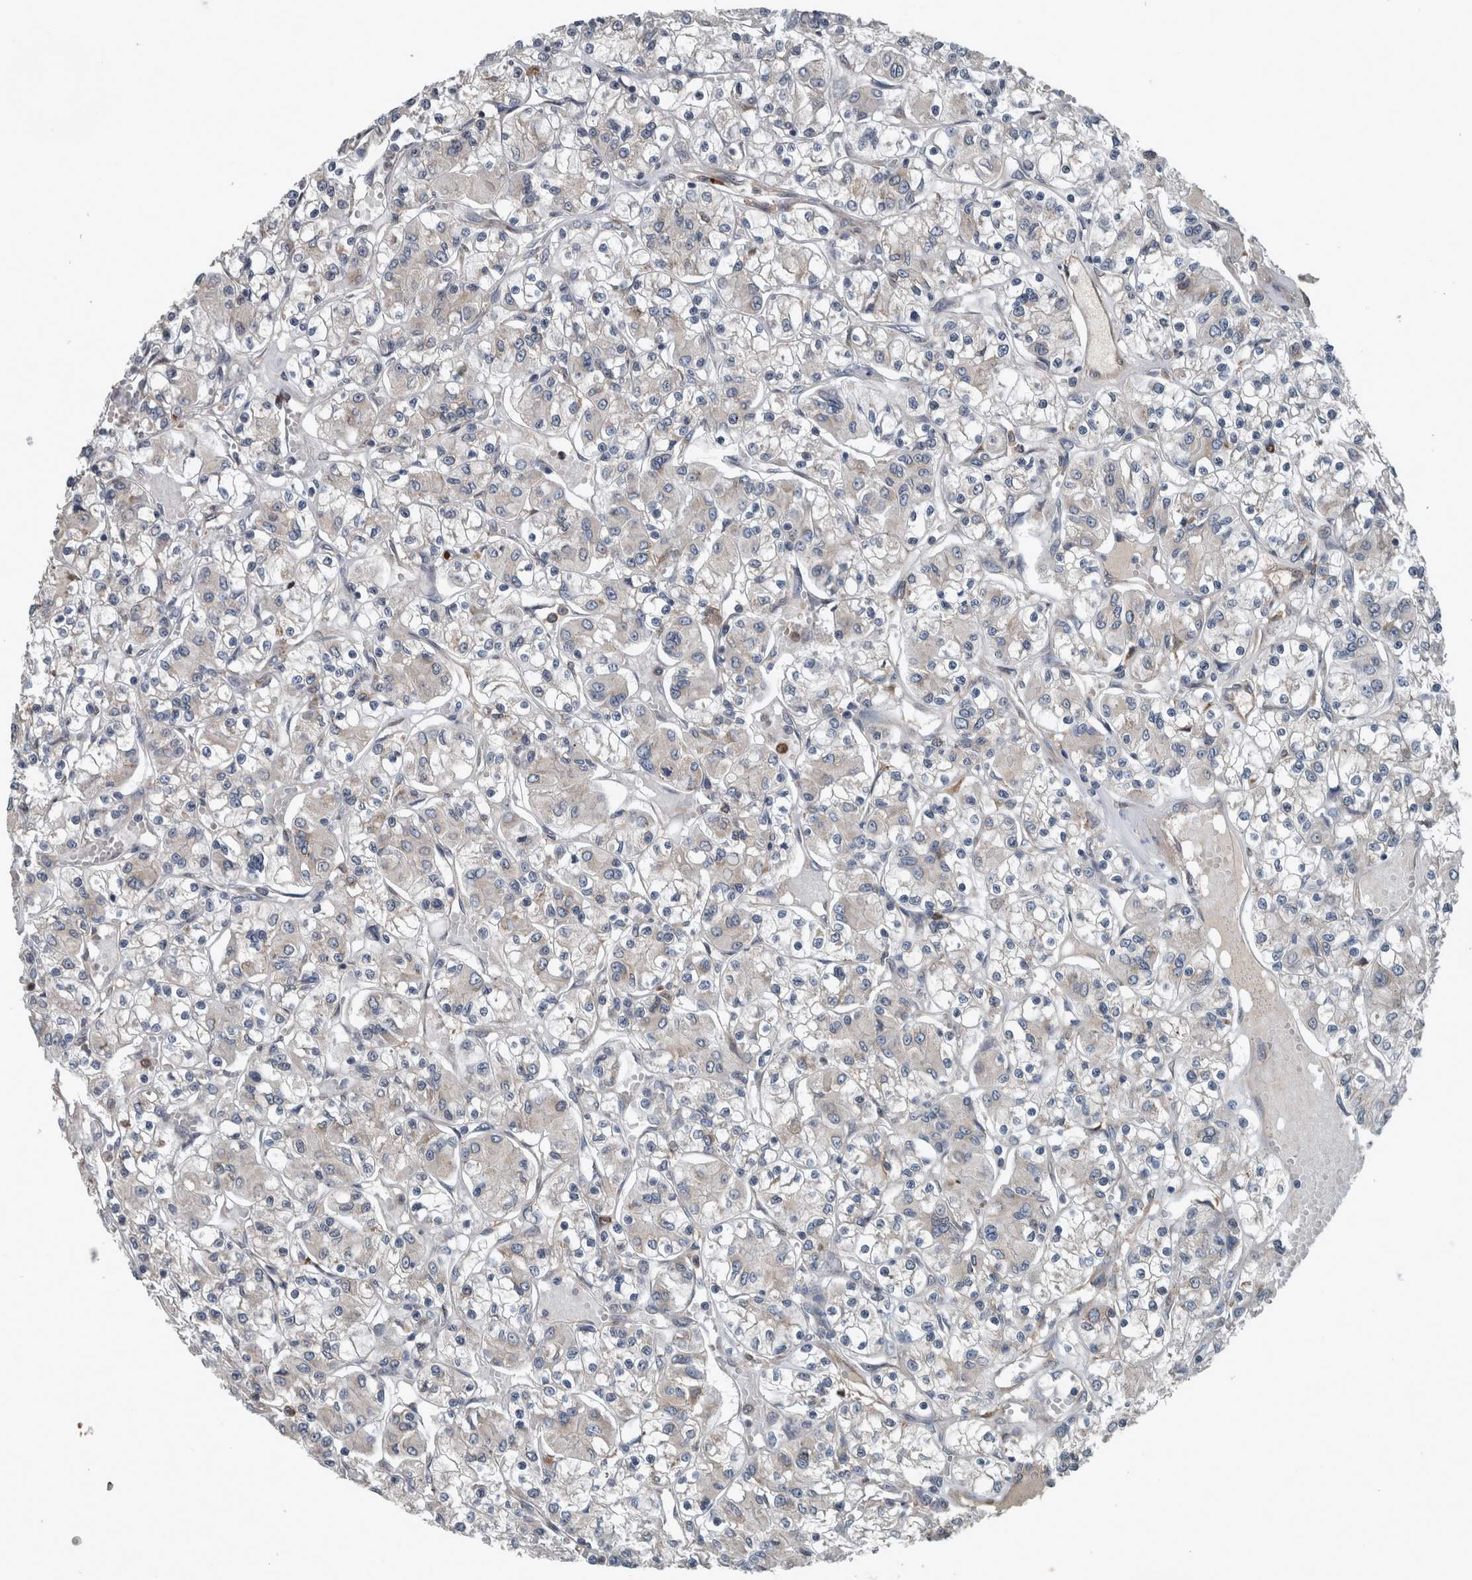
{"staining": {"intensity": "negative", "quantity": "none", "location": "none"}, "tissue": "renal cancer", "cell_type": "Tumor cells", "image_type": "cancer", "snomed": [{"axis": "morphology", "description": "Adenocarcinoma, NOS"}, {"axis": "topography", "description": "Kidney"}], "caption": "This is a micrograph of IHC staining of renal cancer (adenocarcinoma), which shows no expression in tumor cells.", "gene": "EXOC8", "patient": {"sex": "female", "age": 59}}